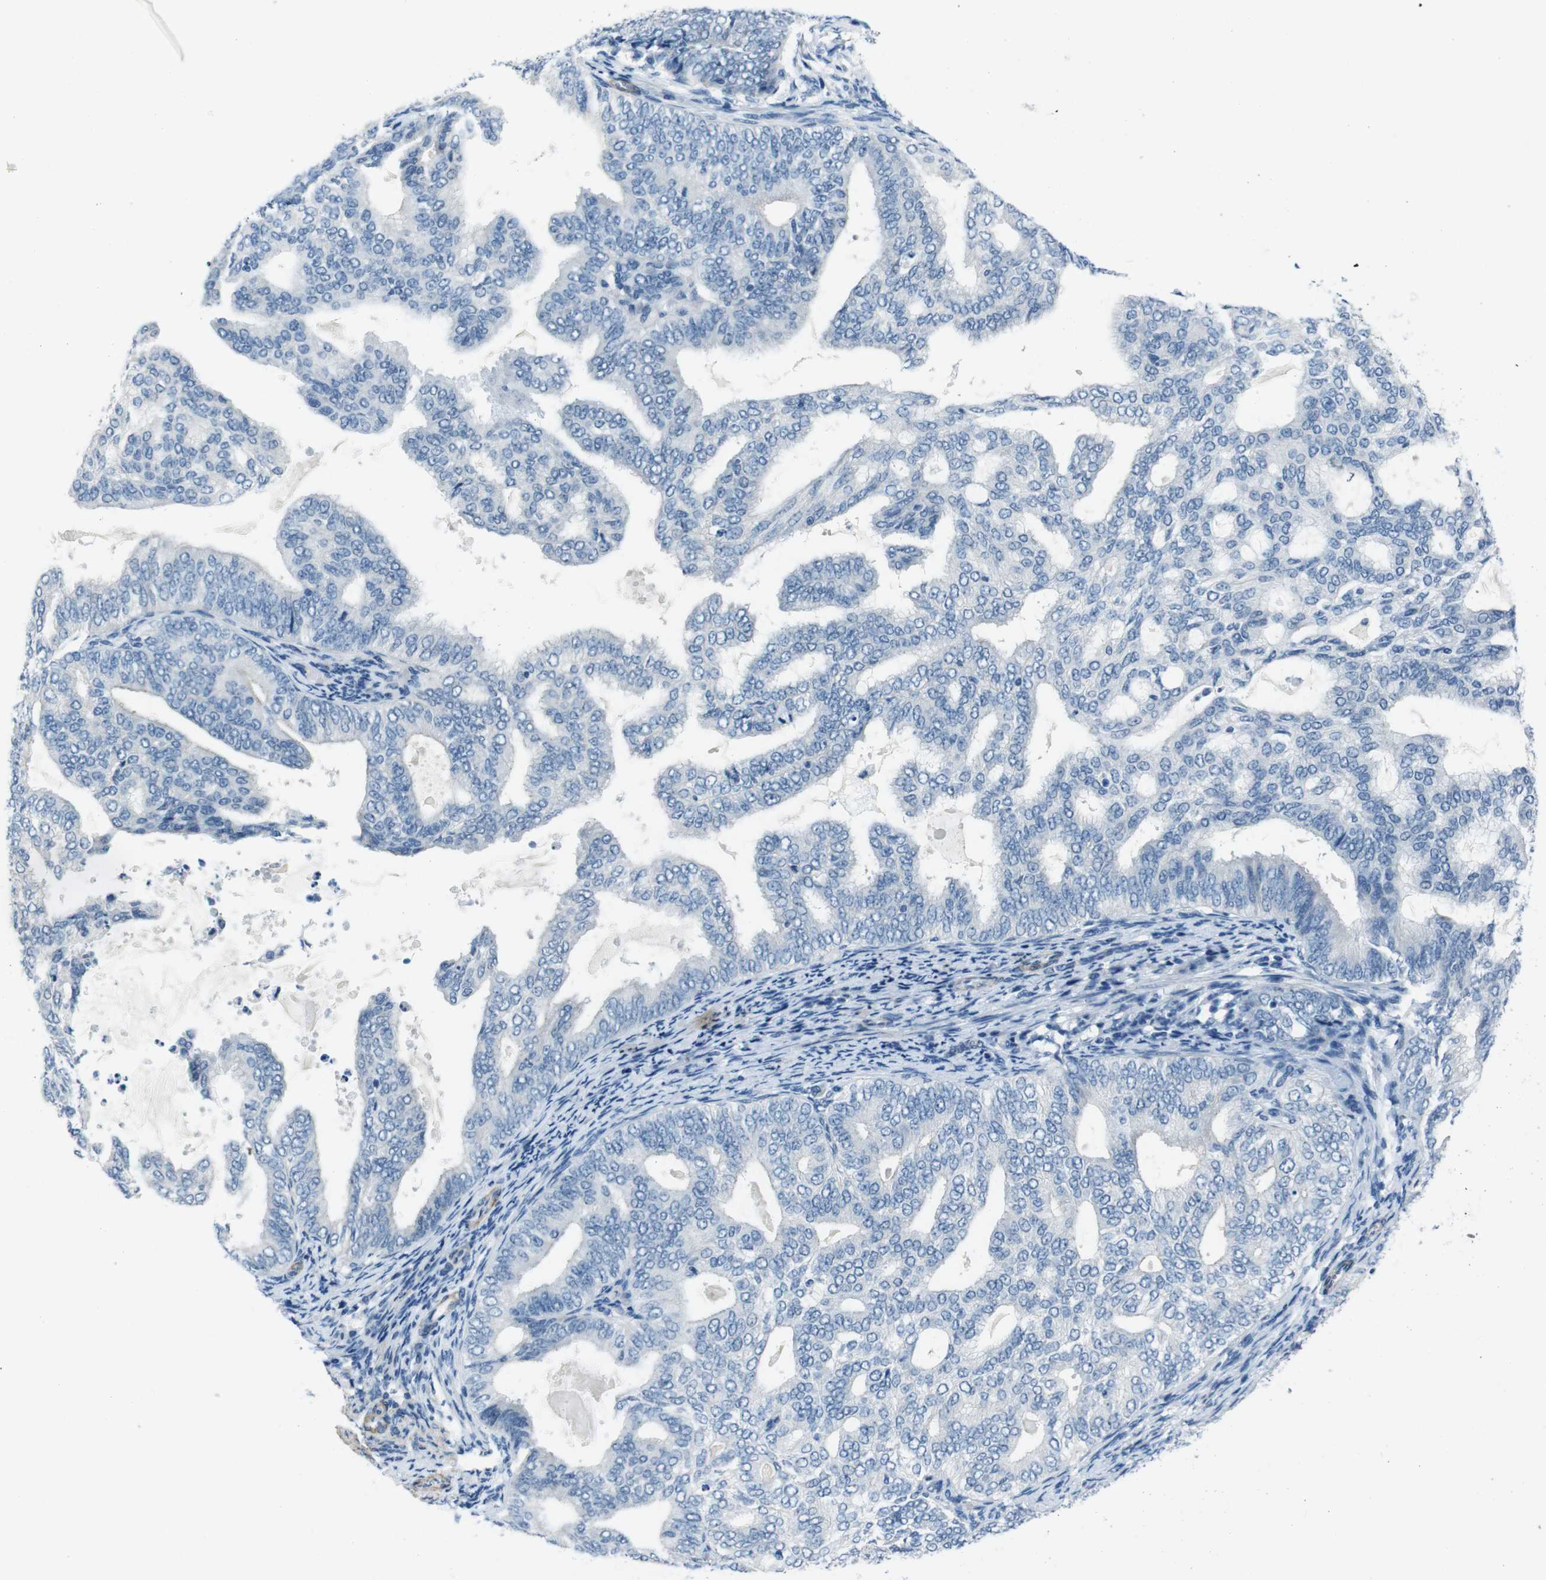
{"staining": {"intensity": "negative", "quantity": "none", "location": "none"}, "tissue": "endometrial cancer", "cell_type": "Tumor cells", "image_type": "cancer", "snomed": [{"axis": "morphology", "description": "Adenocarcinoma, NOS"}, {"axis": "topography", "description": "Endometrium"}], "caption": "Tumor cells are negative for brown protein staining in endometrial cancer. The staining is performed using DAB (3,3'-diaminobenzidine) brown chromogen with nuclei counter-stained in using hematoxylin.", "gene": "HRH2", "patient": {"sex": "female", "age": 58}}